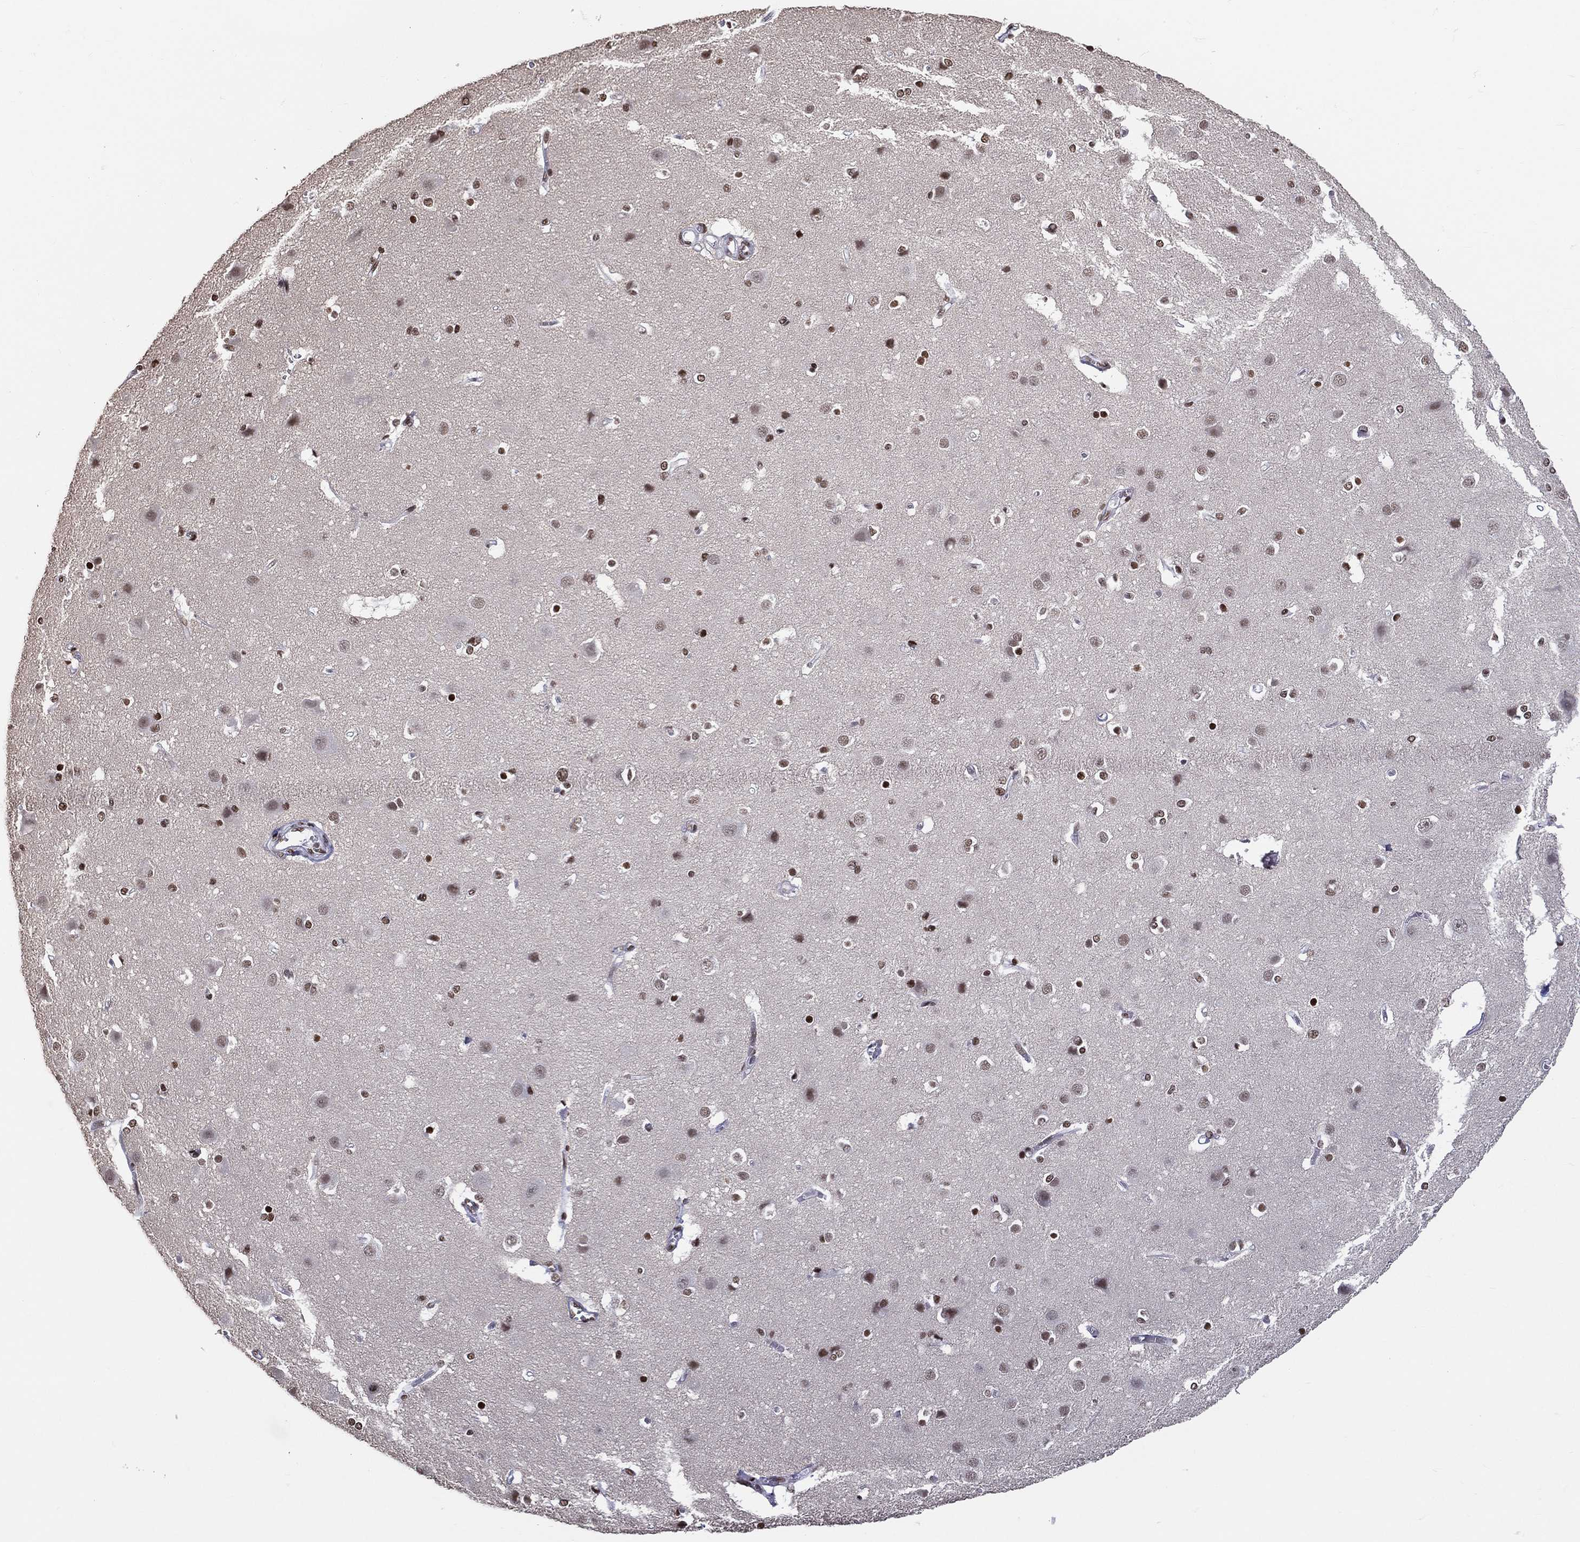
{"staining": {"intensity": "negative", "quantity": "none", "location": "none"}, "tissue": "cerebral cortex", "cell_type": "Endothelial cells", "image_type": "normal", "snomed": [{"axis": "morphology", "description": "Normal tissue, NOS"}, {"axis": "topography", "description": "Cerebral cortex"}], "caption": "There is no significant staining in endothelial cells of cerebral cortex. (DAB immunohistochemistry with hematoxylin counter stain).", "gene": "ZNF7", "patient": {"sex": "male", "age": 37}}